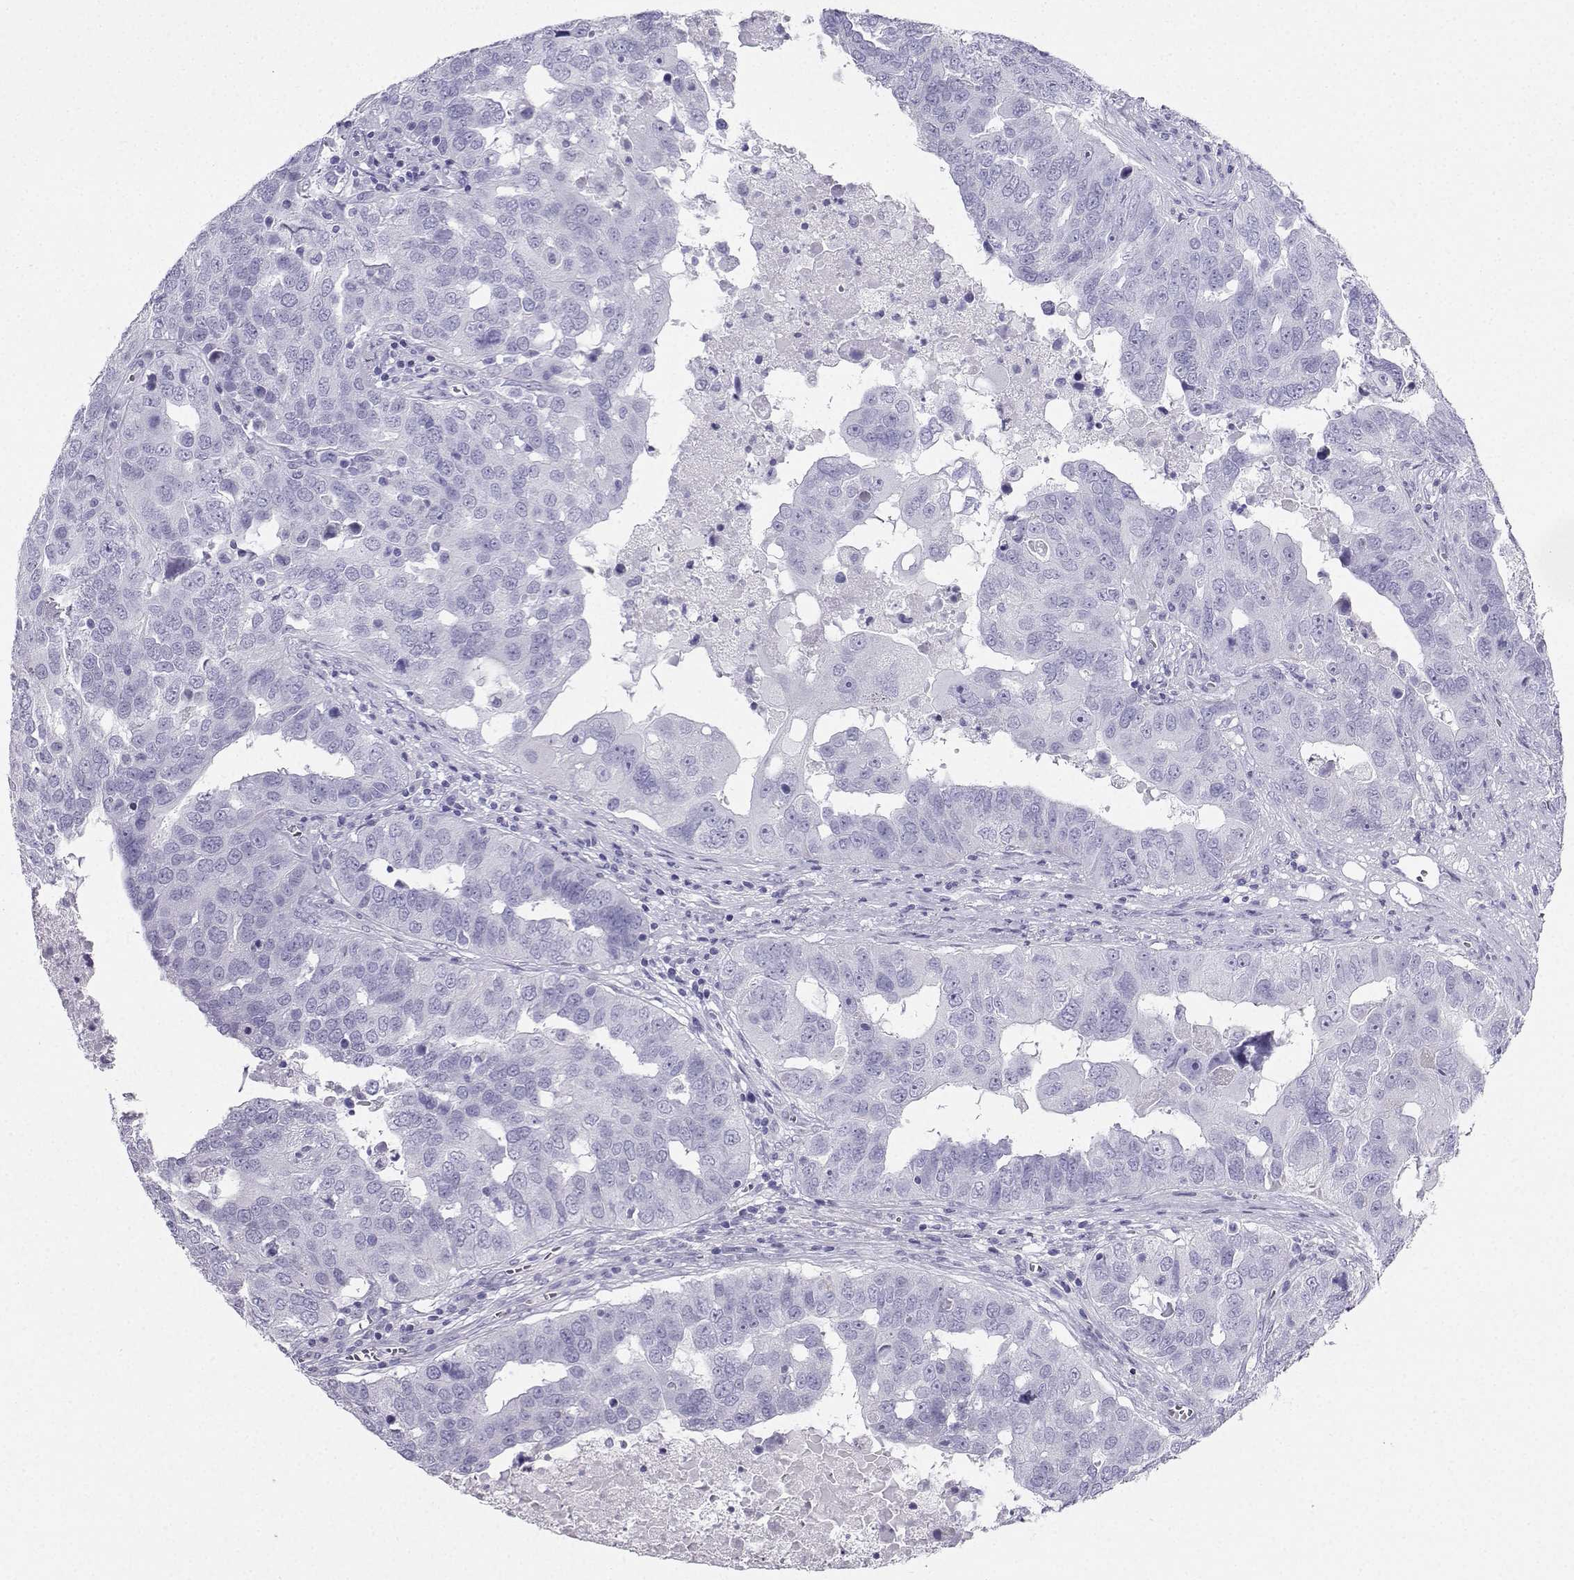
{"staining": {"intensity": "negative", "quantity": "none", "location": "none"}, "tissue": "ovarian cancer", "cell_type": "Tumor cells", "image_type": "cancer", "snomed": [{"axis": "morphology", "description": "Carcinoma, endometroid"}, {"axis": "topography", "description": "Soft tissue"}, {"axis": "topography", "description": "Ovary"}], "caption": "IHC histopathology image of neoplastic tissue: human ovarian cancer stained with DAB (3,3'-diaminobenzidine) demonstrates no significant protein expression in tumor cells. (DAB (3,3'-diaminobenzidine) immunohistochemistry, high magnification).", "gene": "CD109", "patient": {"sex": "female", "age": 52}}